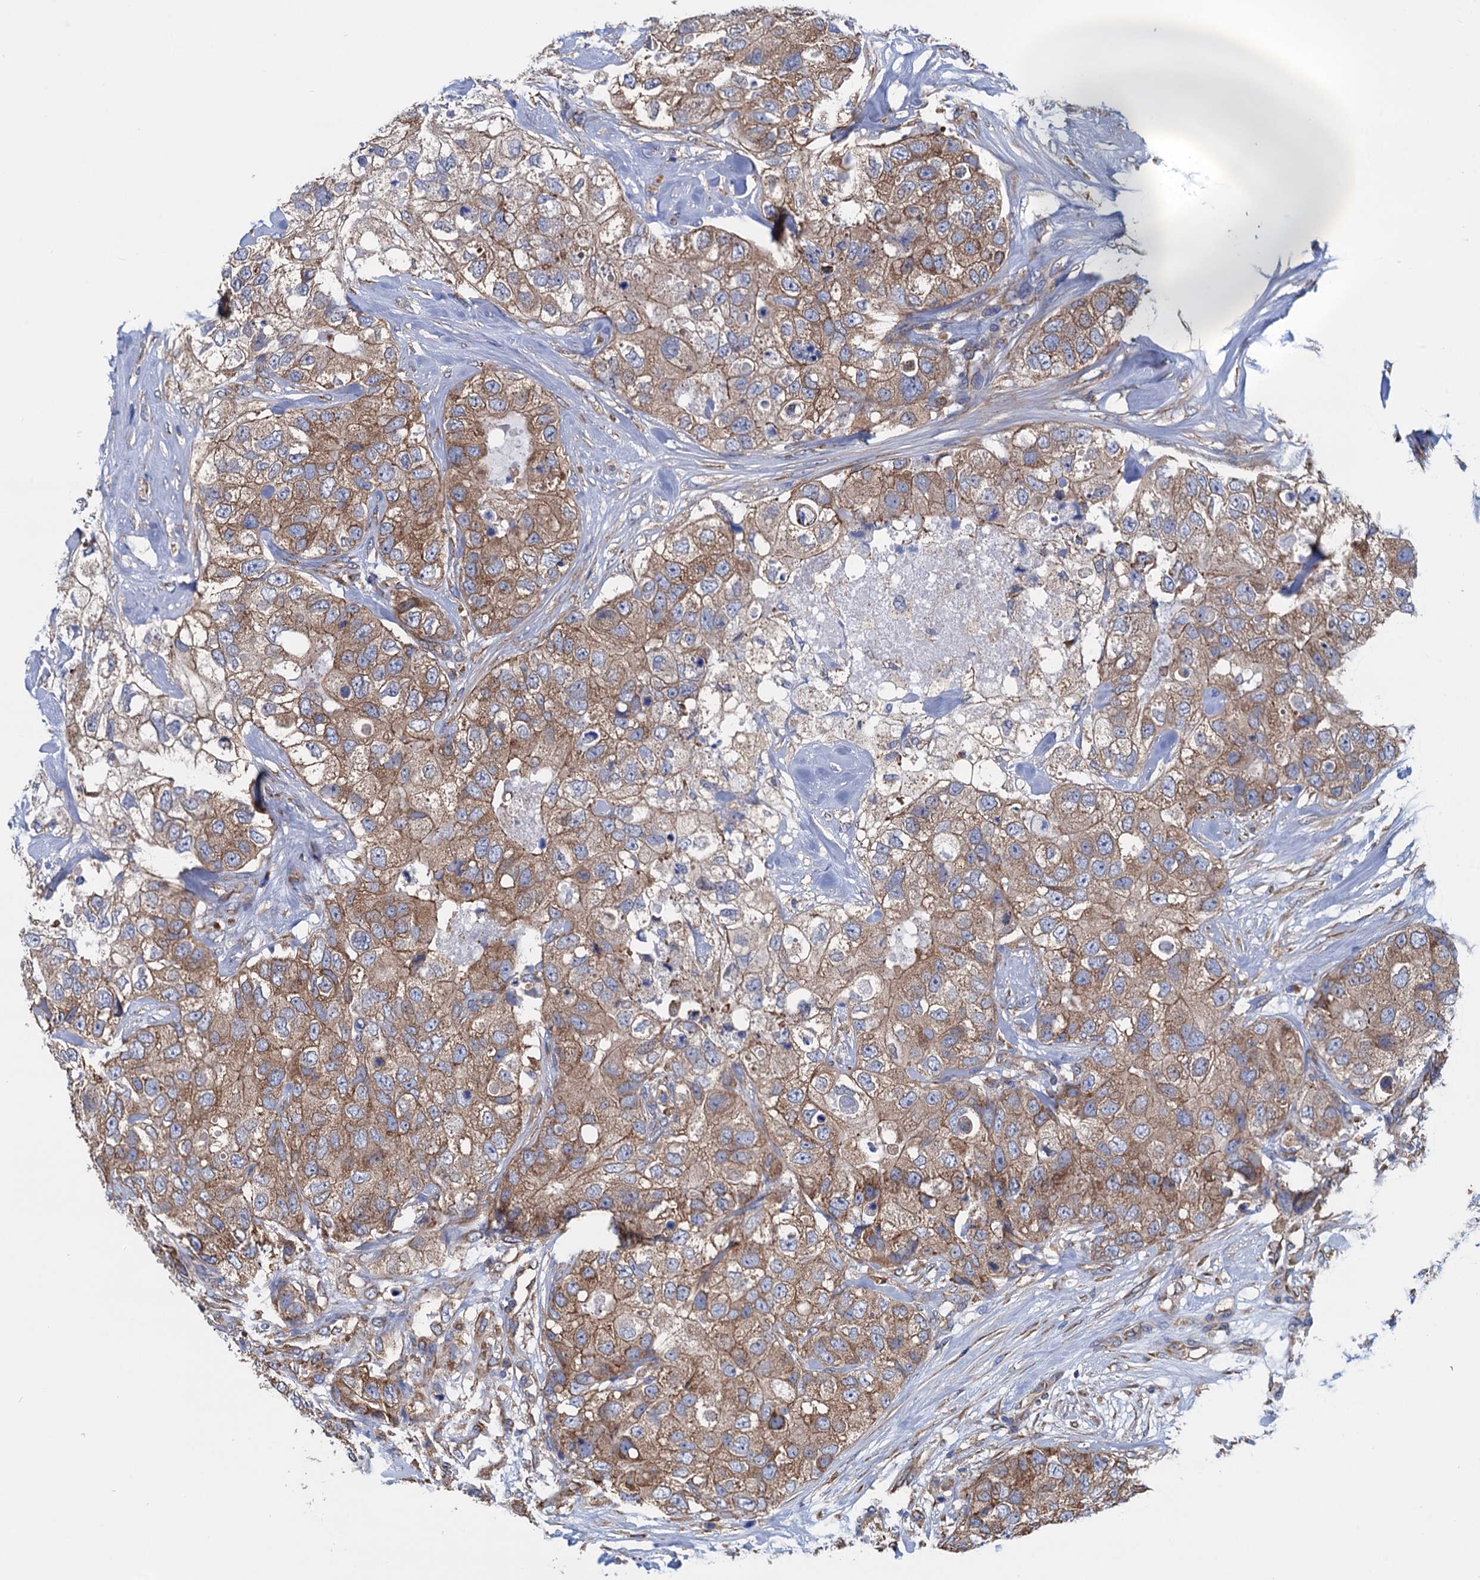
{"staining": {"intensity": "moderate", "quantity": ">75%", "location": "cytoplasmic/membranous"}, "tissue": "breast cancer", "cell_type": "Tumor cells", "image_type": "cancer", "snomed": [{"axis": "morphology", "description": "Duct carcinoma"}, {"axis": "topography", "description": "Breast"}], "caption": "Protein expression analysis of invasive ductal carcinoma (breast) exhibits moderate cytoplasmic/membranous staining in about >75% of tumor cells.", "gene": "SLC12A7", "patient": {"sex": "female", "age": 62}}